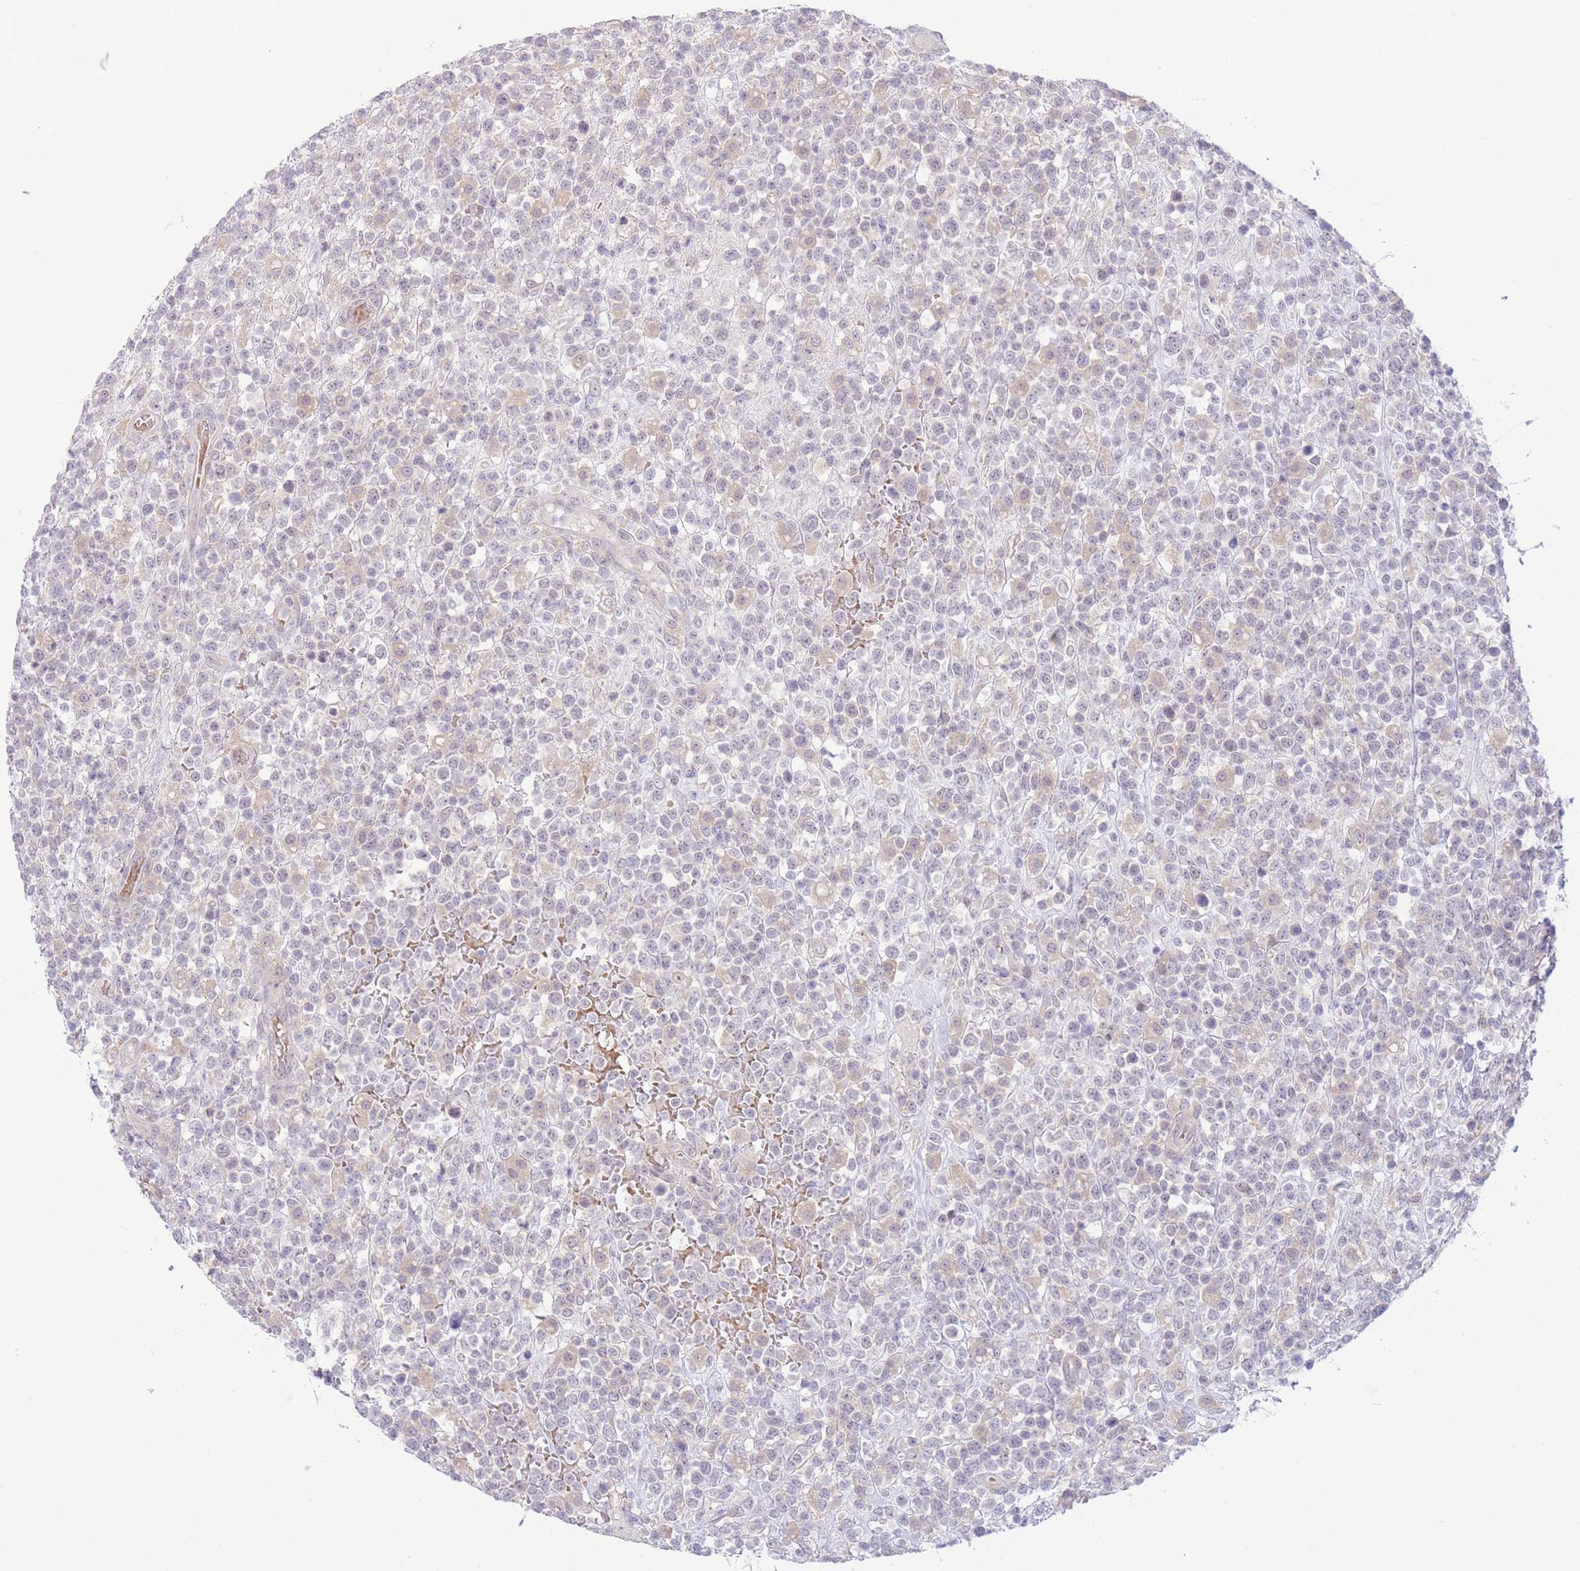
{"staining": {"intensity": "negative", "quantity": "none", "location": "none"}, "tissue": "lymphoma", "cell_type": "Tumor cells", "image_type": "cancer", "snomed": [{"axis": "morphology", "description": "Malignant lymphoma, non-Hodgkin's type, High grade"}, {"axis": "topography", "description": "Colon"}], "caption": "DAB immunohistochemical staining of human lymphoma shows no significant expression in tumor cells. The staining was performed using DAB (3,3'-diaminobenzidine) to visualize the protein expression in brown, while the nuclei were stained in blue with hematoxylin (Magnification: 20x).", "gene": "FBXO46", "patient": {"sex": "female", "age": 53}}